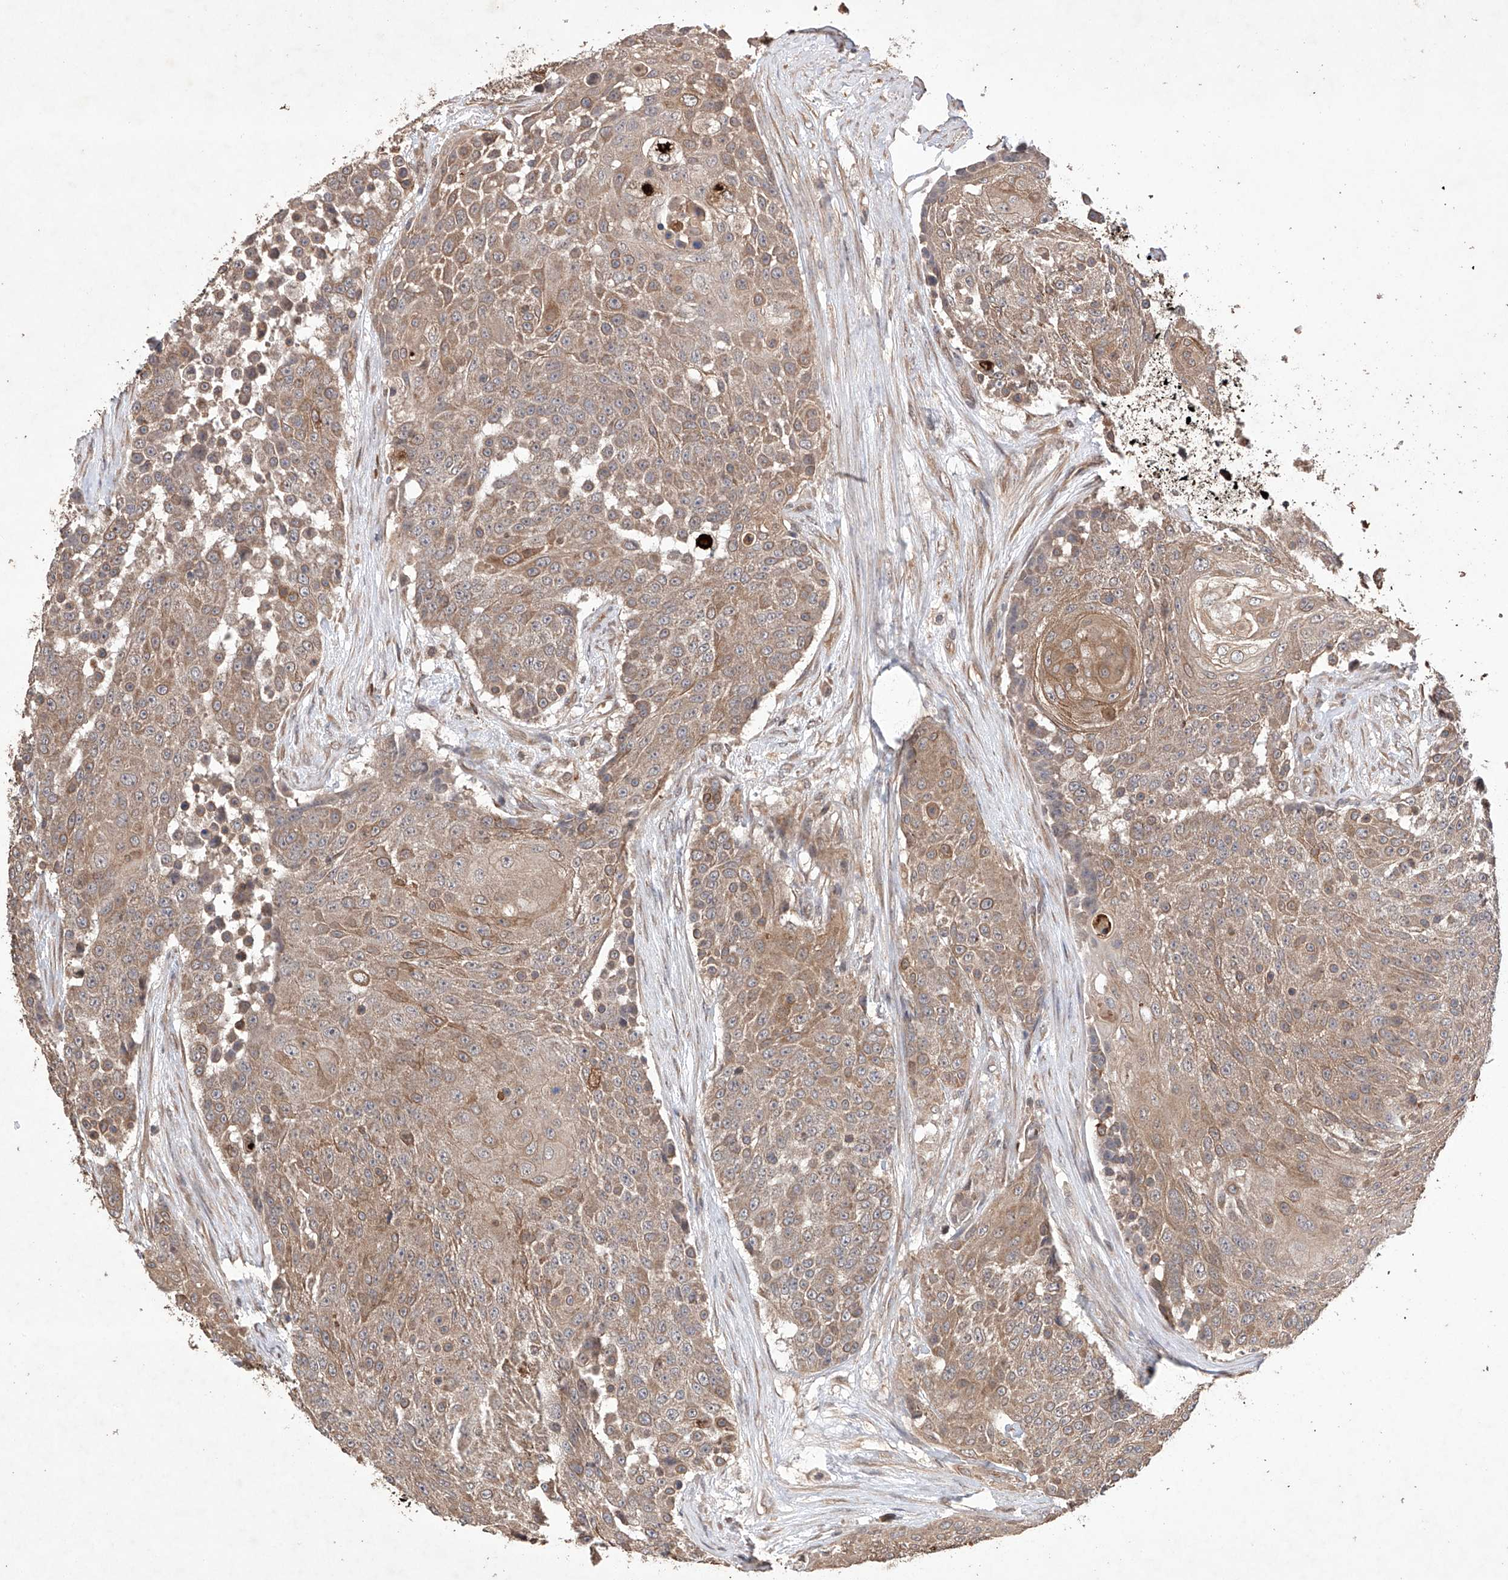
{"staining": {"intensity": "moderate", "quantity": ">75%", "location": "cytoplasmic/membranous"}, "tissue": "urothelial cancer", "cell_type": "Tumor cells", "image_type": "cancer", "snomed": [{"axis": "morphology", "description": "Urothelial carcinoma, High grade"}, {"axis": "topography", "description": "Urinary bladder"}], "caption": "A medium amount of moderate cytoplasmic/membranous staining is seen in about >75% of tumor cells in urothelial cancer tissue.", "gene": "LURAP1", "patient": {"sex": "female", "age": 63}}